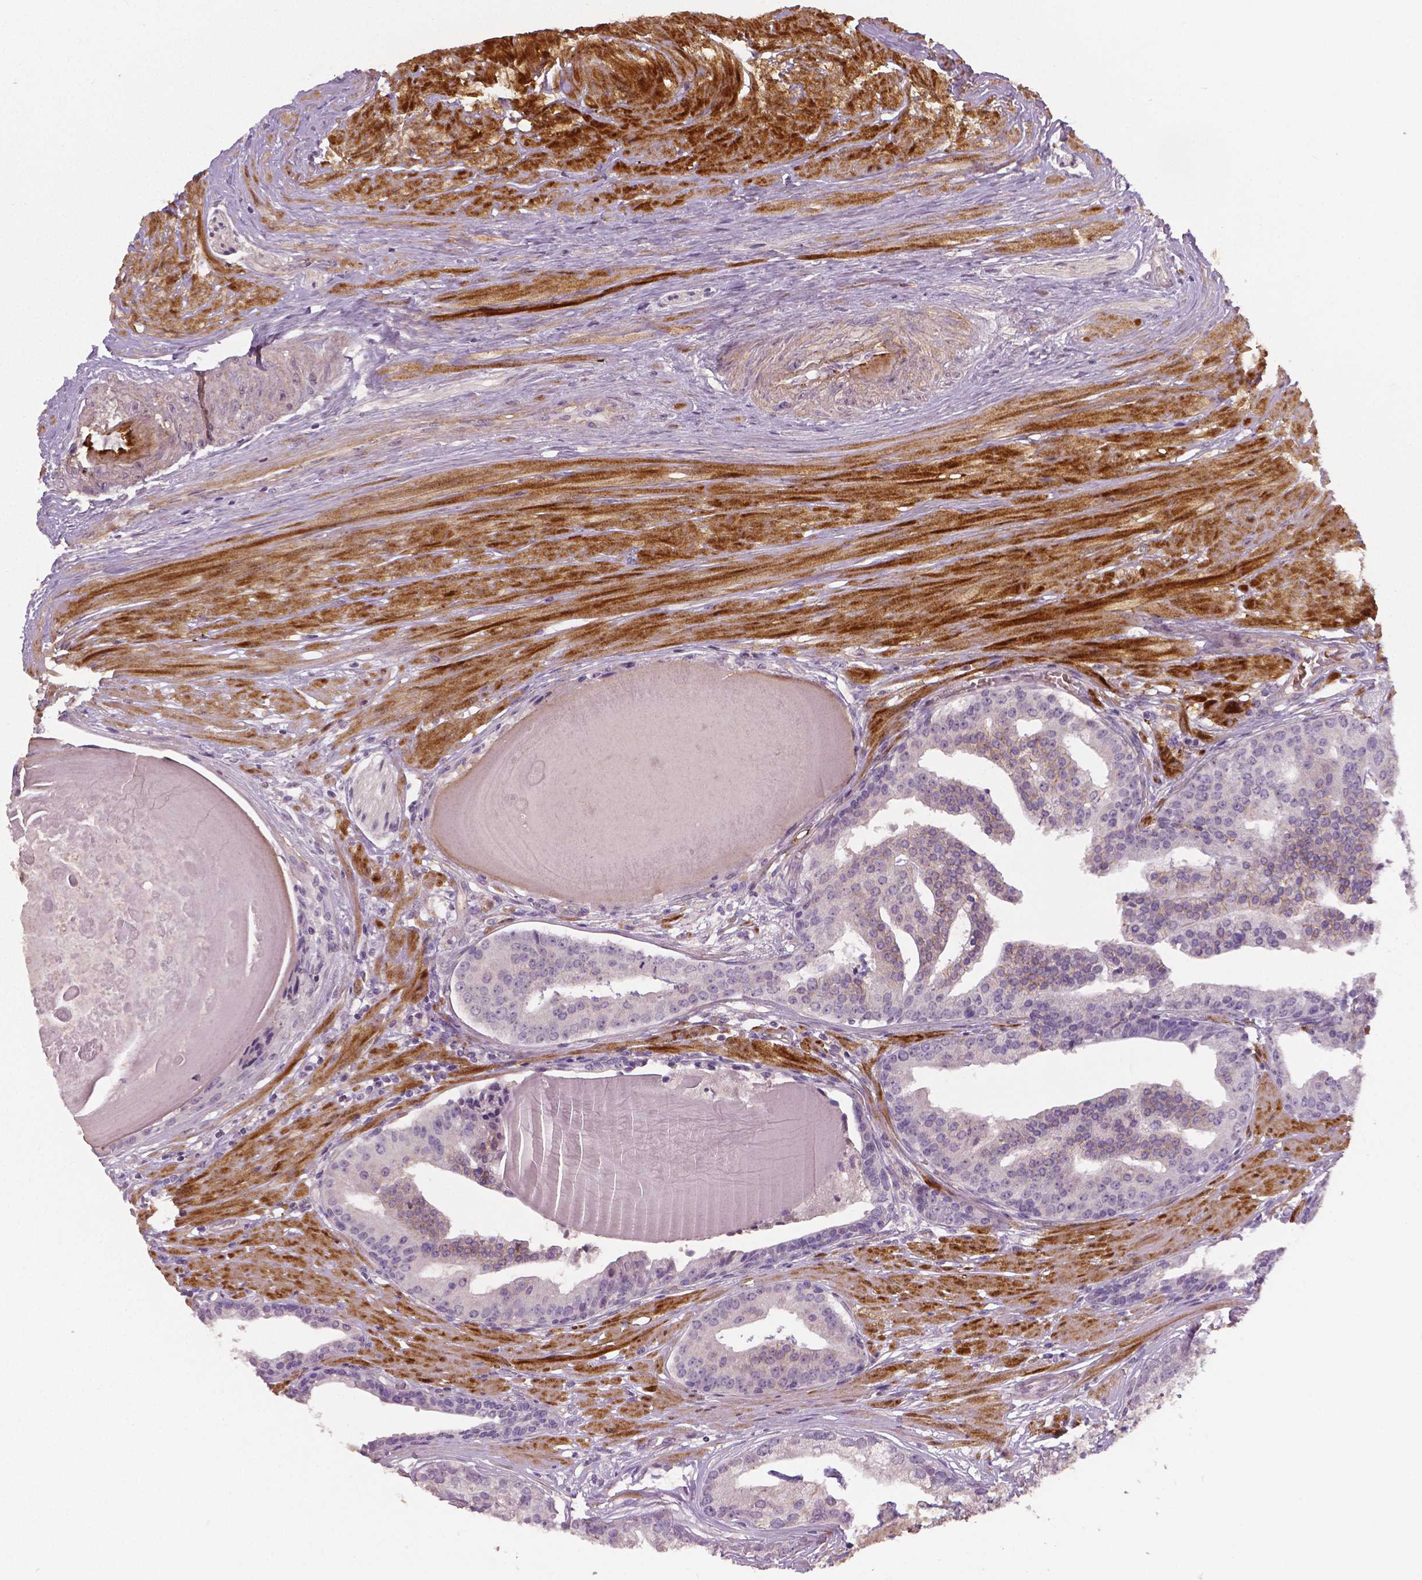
{"staining": {"intensity": "negative", "quantity": "none", "location": "none"}, "tissue": "prostate cancer", "cell_type": "Tumor cells", "image_type": "cancer", "snomed": [{"axis": "morphology", "description": "Adenocarcinoma, NOS"}, {"axis": "topography", "description": "Prostate and seminal vesicle, NOS"}, {"axis": "topography", "description": "Prostate"}], "caption": "Tumor cells are negative for protein expression in human prostate cancer (adenocarcinoma). (Brightfield microscopy of DAB IHC at high magnification).", "gene": "FLT1", "patient": {"sex": "male", "age": 44}}